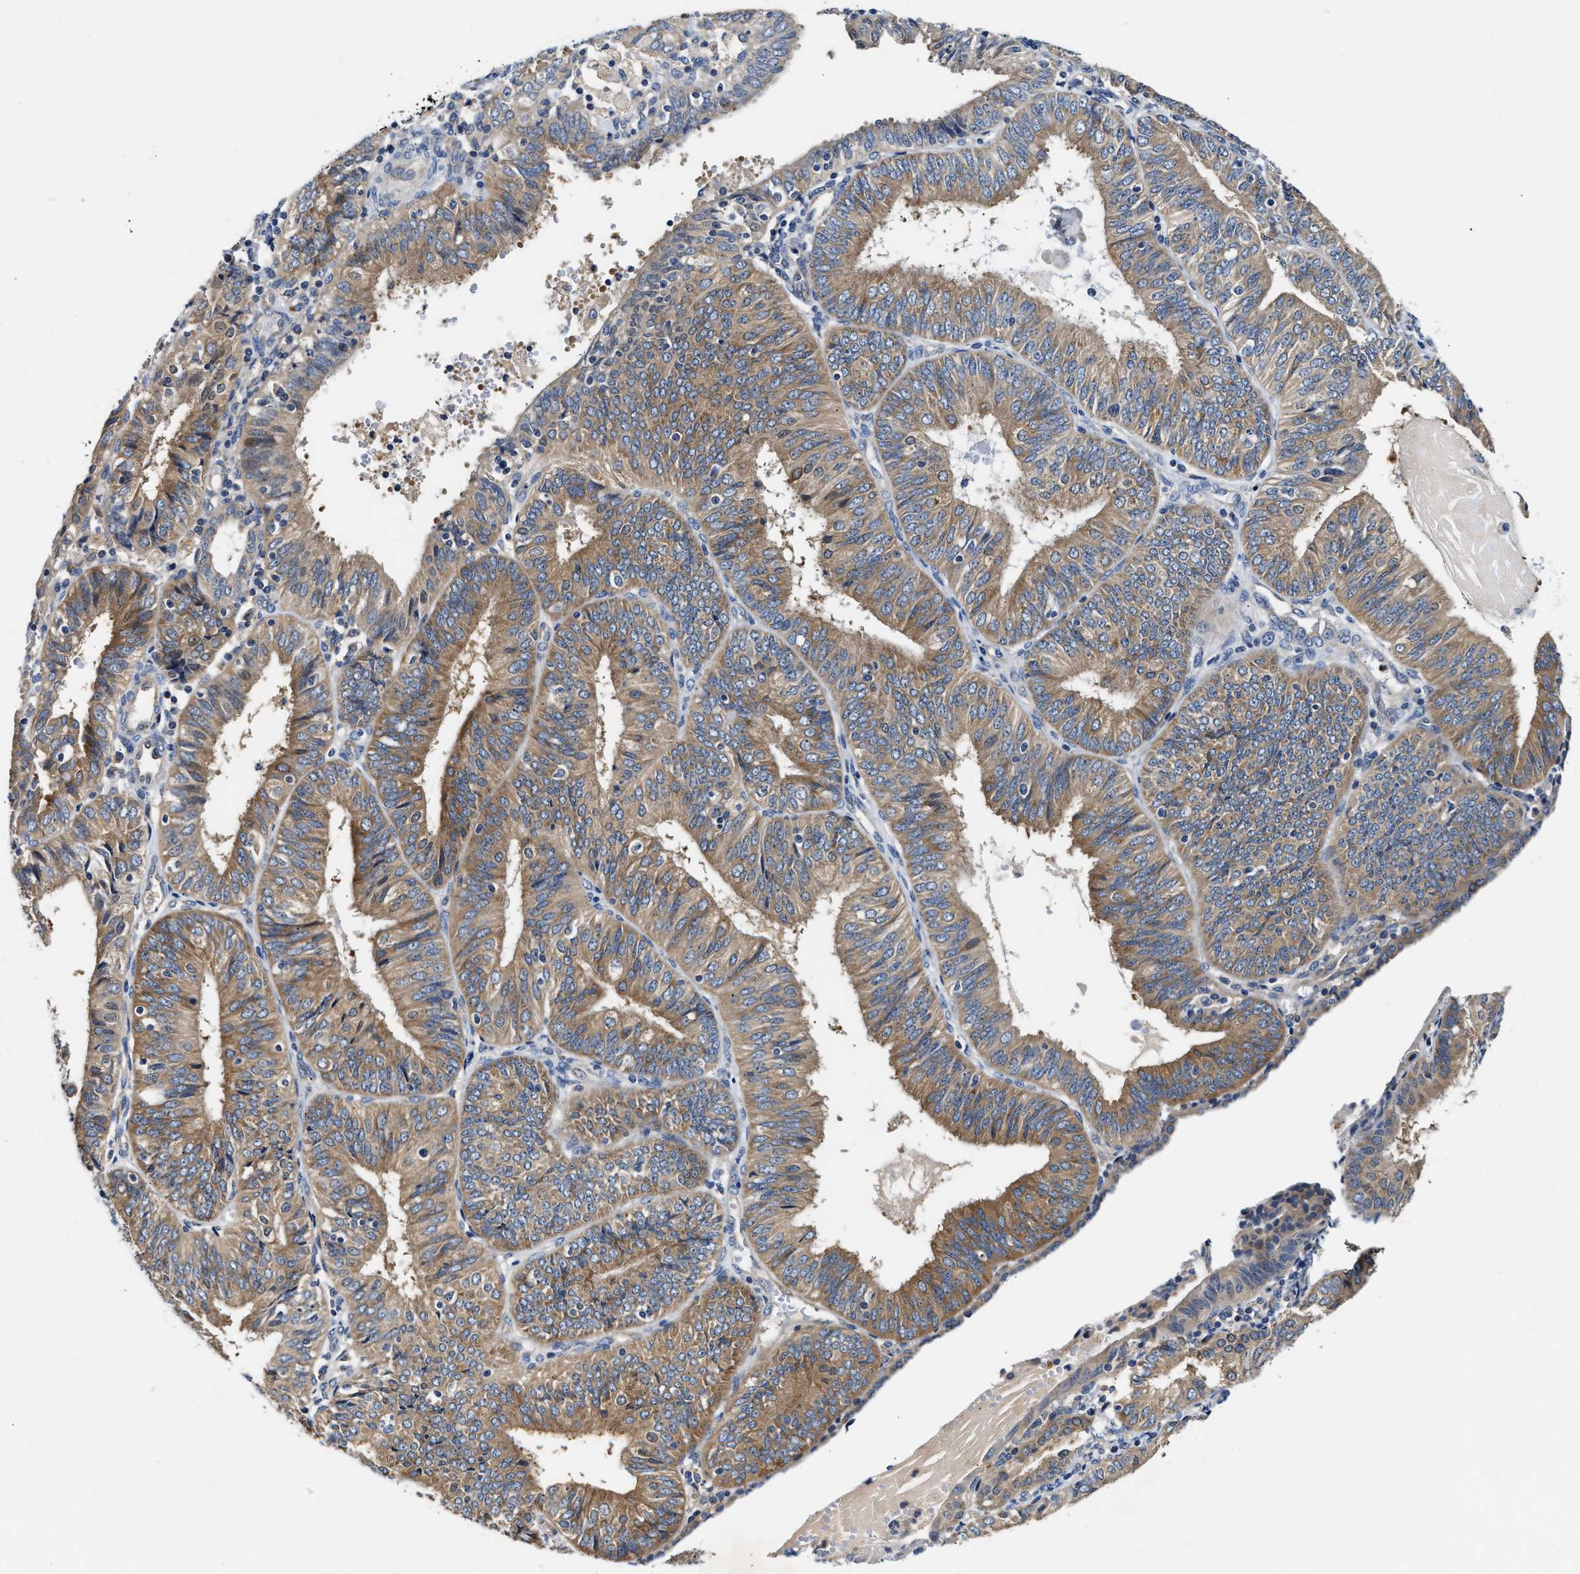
{"staining": {"intensity": "moderate", "quantity": ">75%", "location": "cytoplasmic/membranous"}, "tissue": "endometrial cancer", "cell_type": "Tumor cells", "image_type": "cancer", "snomed": [{"axis": "morphology", "description": "Adenocarcinoma, NOS"}, {"axis": "topography", "description": "Endometrium"}], "caption": "Moderate cytoplasmic/membranous protein positivity is appreciated in about >75% of tumor cells in endometrial cancer (adenocarcinoma).", "gene": "FAM185A", "patient": {"sex": "female", "age": 58}}